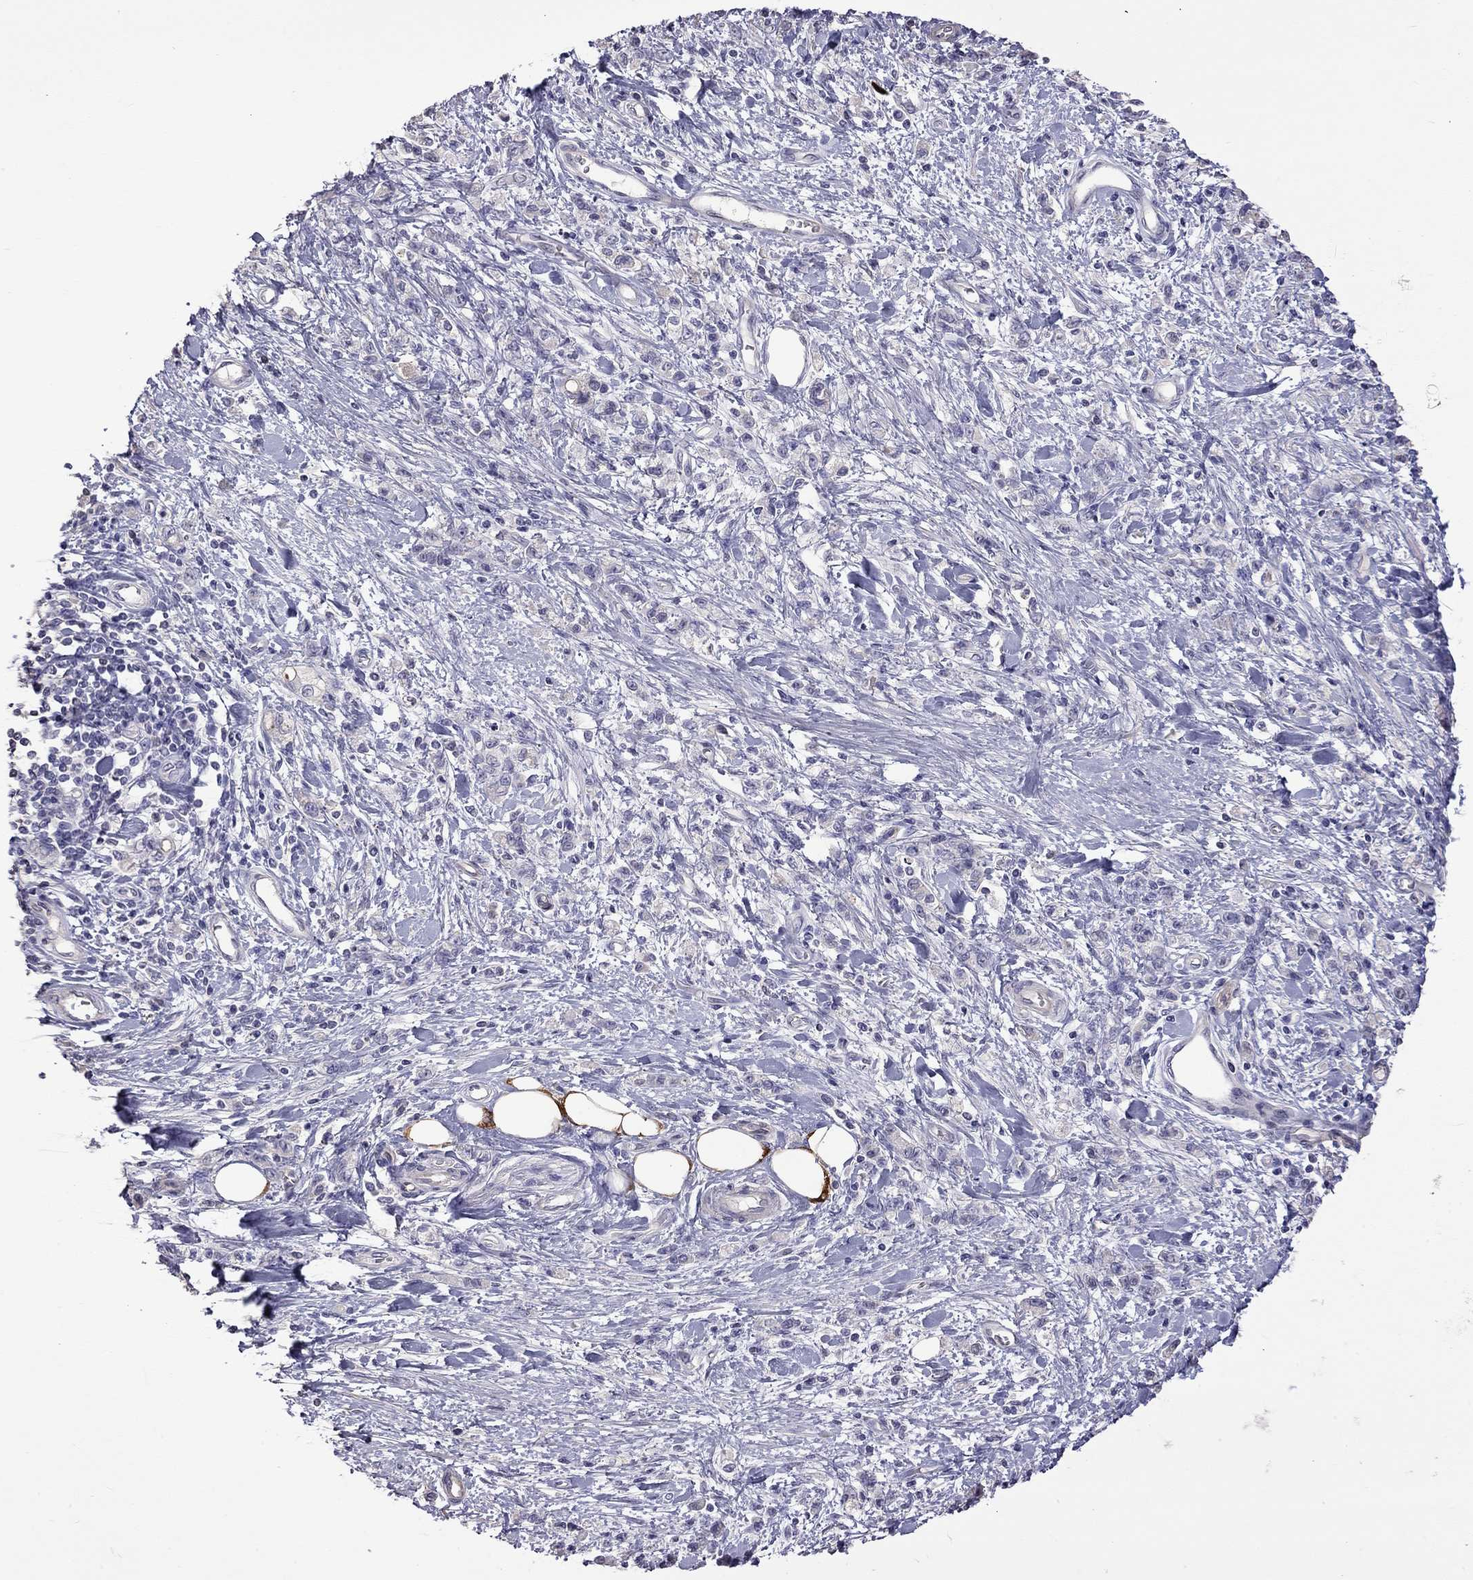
{"staining": {"intensity": "negative", "quantity": "none", "location": "none"}, "tissue": "stomach cancer", "cell_type": "Tumor cells", "image_type": "cancer", "snomed": [{"axis": "morphology", "description": "Adenocarcinoma, NOS"}, {"axis": "topography", "description": "Stomach"}], "caption": "Tumor cells are negative for protein expression in human stomach adenocarcinoma. (DAB immunohistochemistry with hematoxylin counter stain).", "gene": "FEZ1", "patient": {"sex": "male", "age": 77}}